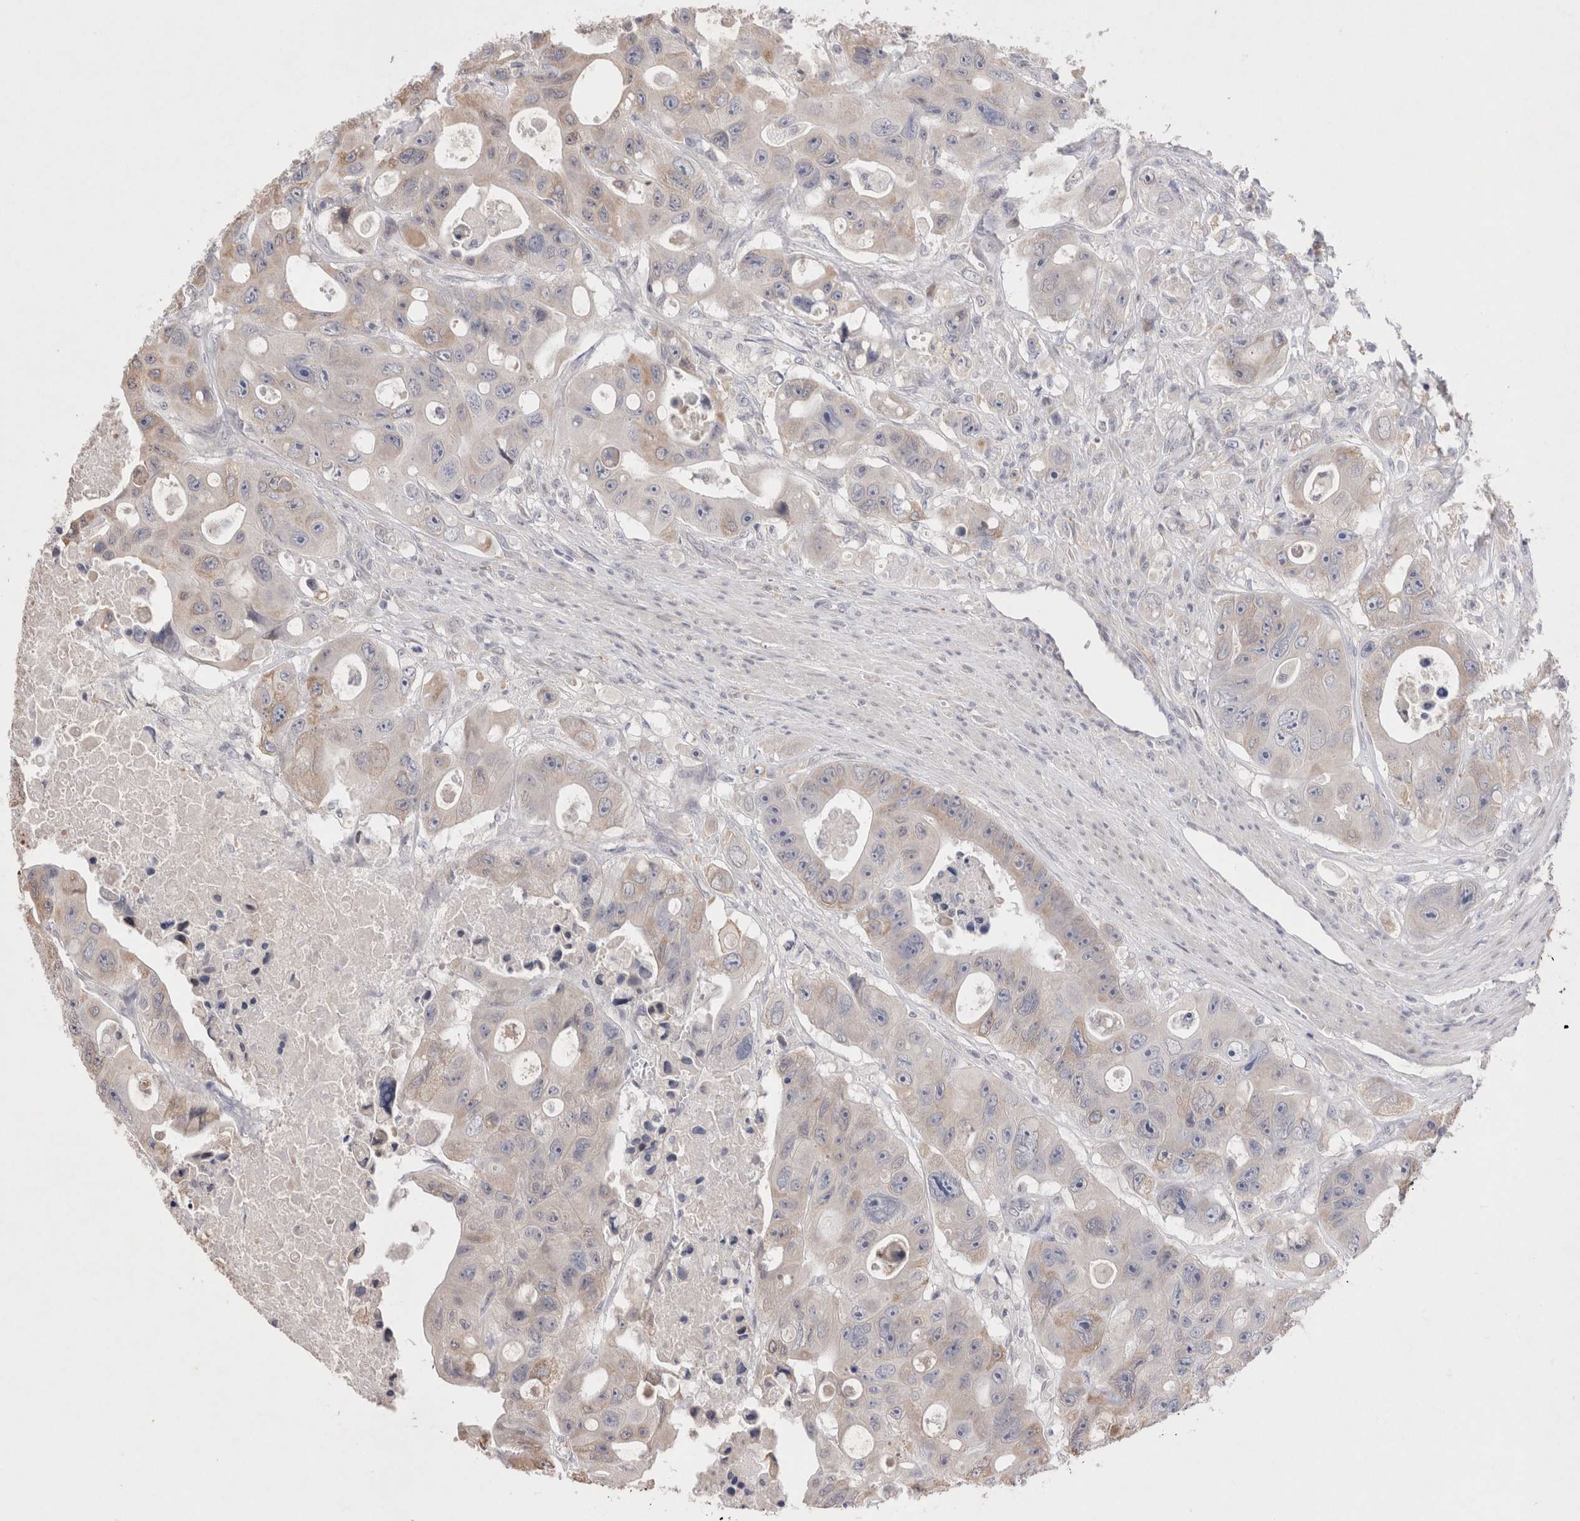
{"staining": {"intensity": "weak", "quantity": "25%-75%", "location": "cytoplasmic/membranous"}, "tissue": "colorectal cancer", "cell_type": "Tumor cells", "image_type": "cancer", "snomed": [{"axis": "morphology", "description": "Adenocarcinoma, NOS"}, {"axis": "topography", "description": "Colon"}], "caption": "Human colorectal adenocarcinoma stained with a protein marker displays weak staining in tumor cells.", "gene": "GIMAP6", "patient": {"sex": "female", "age": 46}}